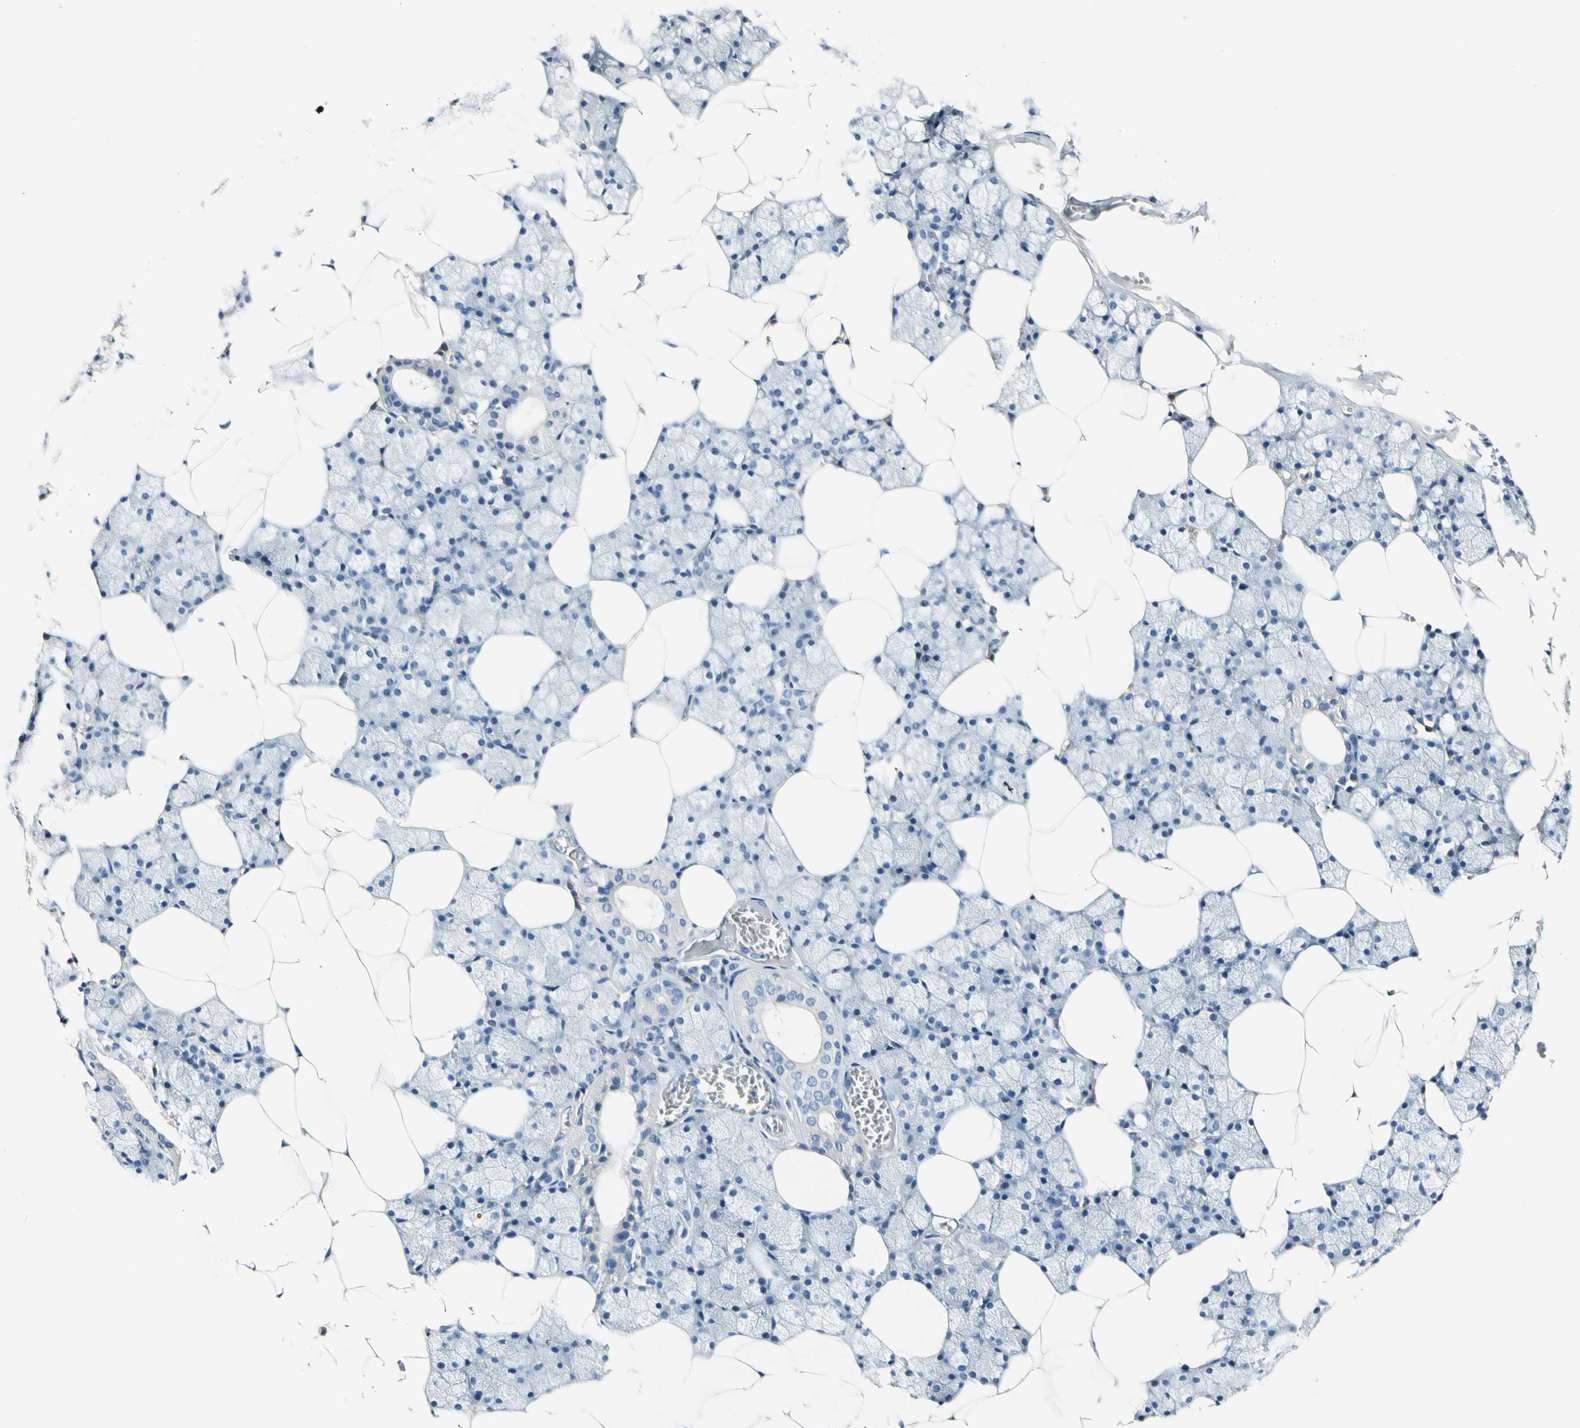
{"staining": {"intensity": "negative", "quantity": "none", "location": "none"}, "tissue": "salivary gland", "cell_type": "Glandular cells", "image_type": "normal", "snomed": [{"axis": "morphology", "description": "Normal tissue, NOS"}, {"axis": "topography", "description": "Salivary gland"}], "caption": "This is a image of immunohistochemistry staining of benign salivary gland, which shows no expression in glandular cells.", "gene": "COL6A3", "patient": {"sex": "male", "age": 62}}